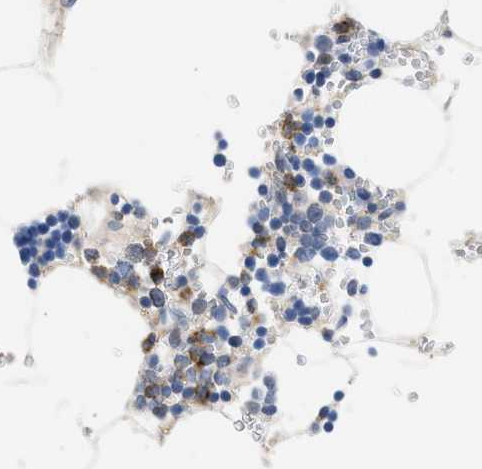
{"staining": {"intensity": "moderate", "quantity": "<25%", "location": "cytoplasmic/membranous"}, "tissue": "bone marrow", "cell_type": "Hematopoietic cells", "image_type": "normal", "snomed": [{"axis": "morphology", "description": "Normal tissue, NOS"}, {"axis": "topography", "description": "Bone marrow"}], "caption": "A high-resolution image shows IHC staining of unremarkable bone marrow, which shows moderate cytoplasmic/membranous expression in approximately <25% of hematopoietic cells.", "gene": "BOLL", "patient": {"sex": "male", "age": 70}}